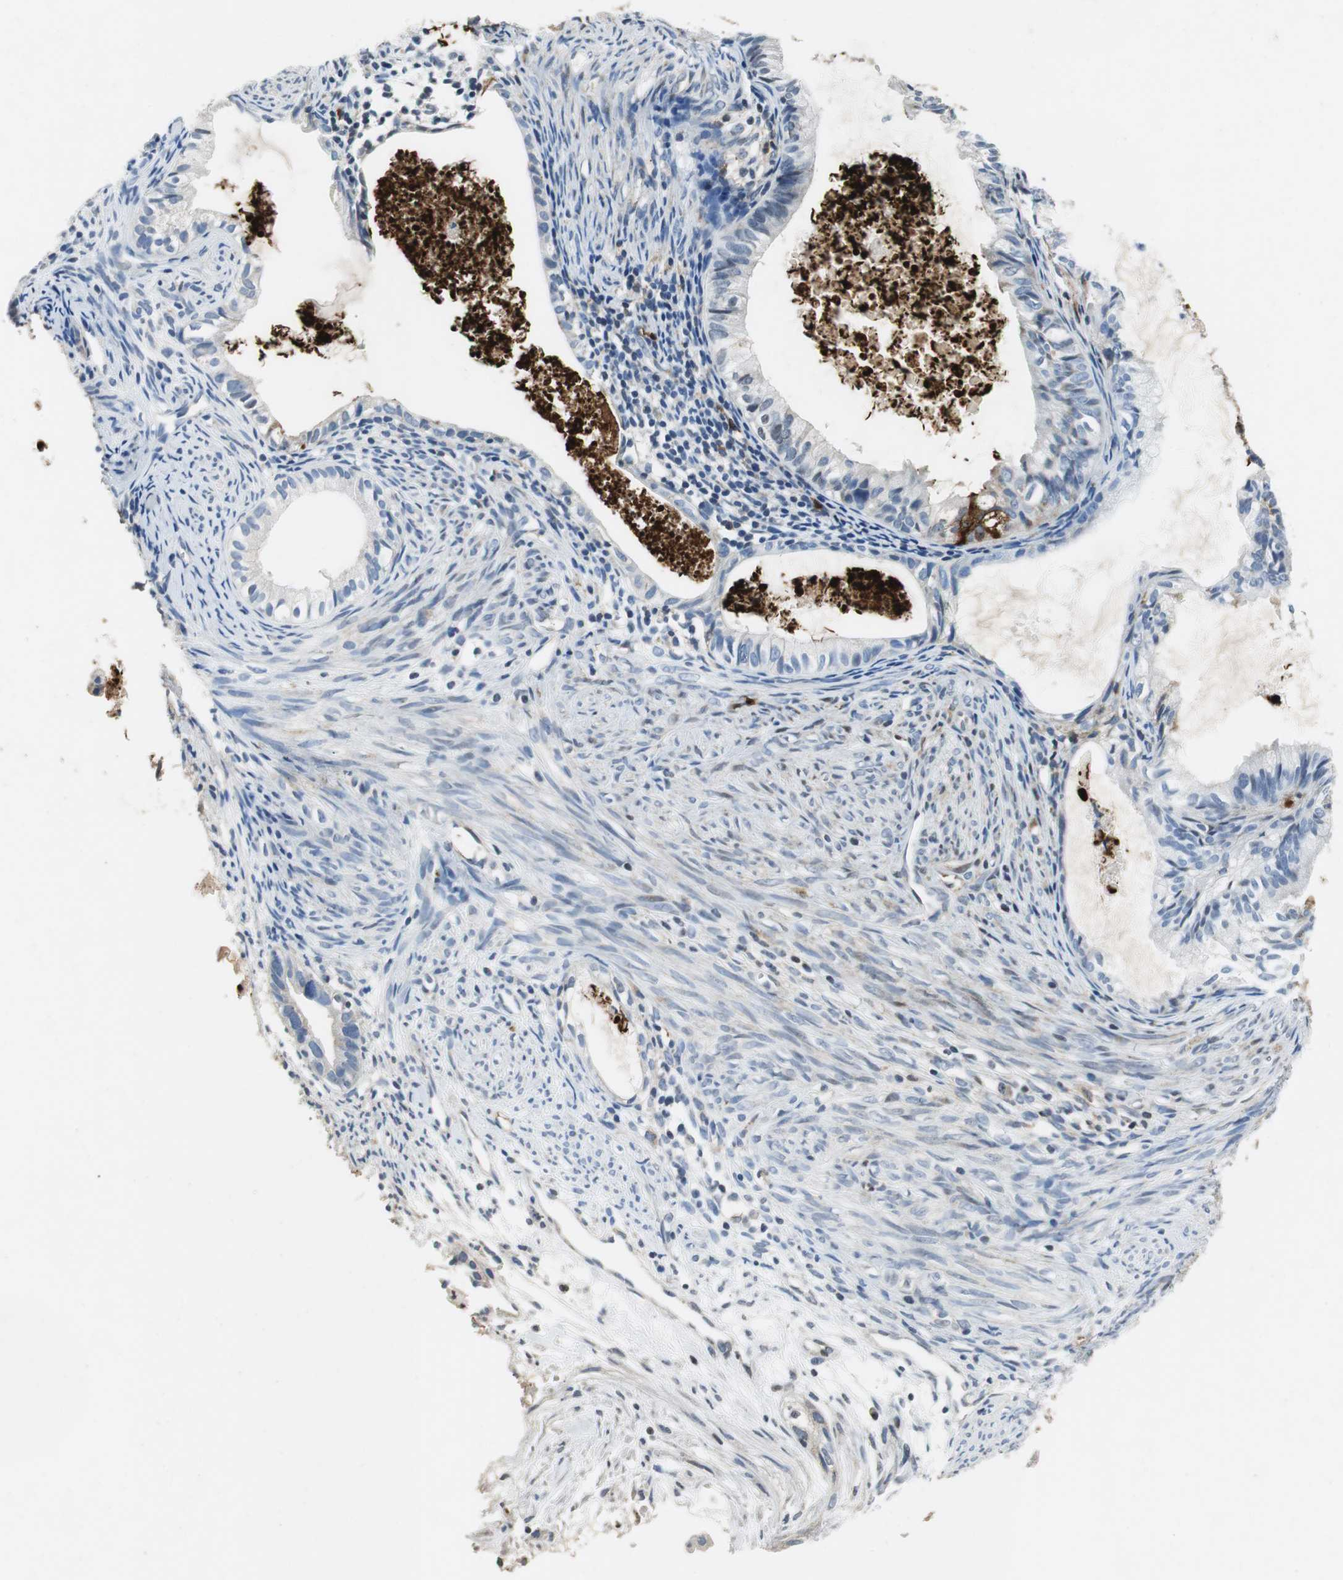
{"staining": {"intensity": "negative", "quantity": "none", "location": "none"}, "tissue": "cervical cancer", "cell_type": "Tumor cells", "image_type": "cancer", "snomed": [{"axis": "morphology", "description": "Normal tissue, NOS"}, {"axis": "morphology", "description": "Adenocarcinoma, NOS"}, {"axis": "topography", "description": "Cervix"}, {"axis": "topography", "description": "Endometrium"}], "caption": "DAB (3,3'-diaminobenzidine) immunohistochemical staining of cervical cancer shows no significant staining in tumor cells.", "gene": "ORM1", "patient": {"sex": "female", "age": 86}}